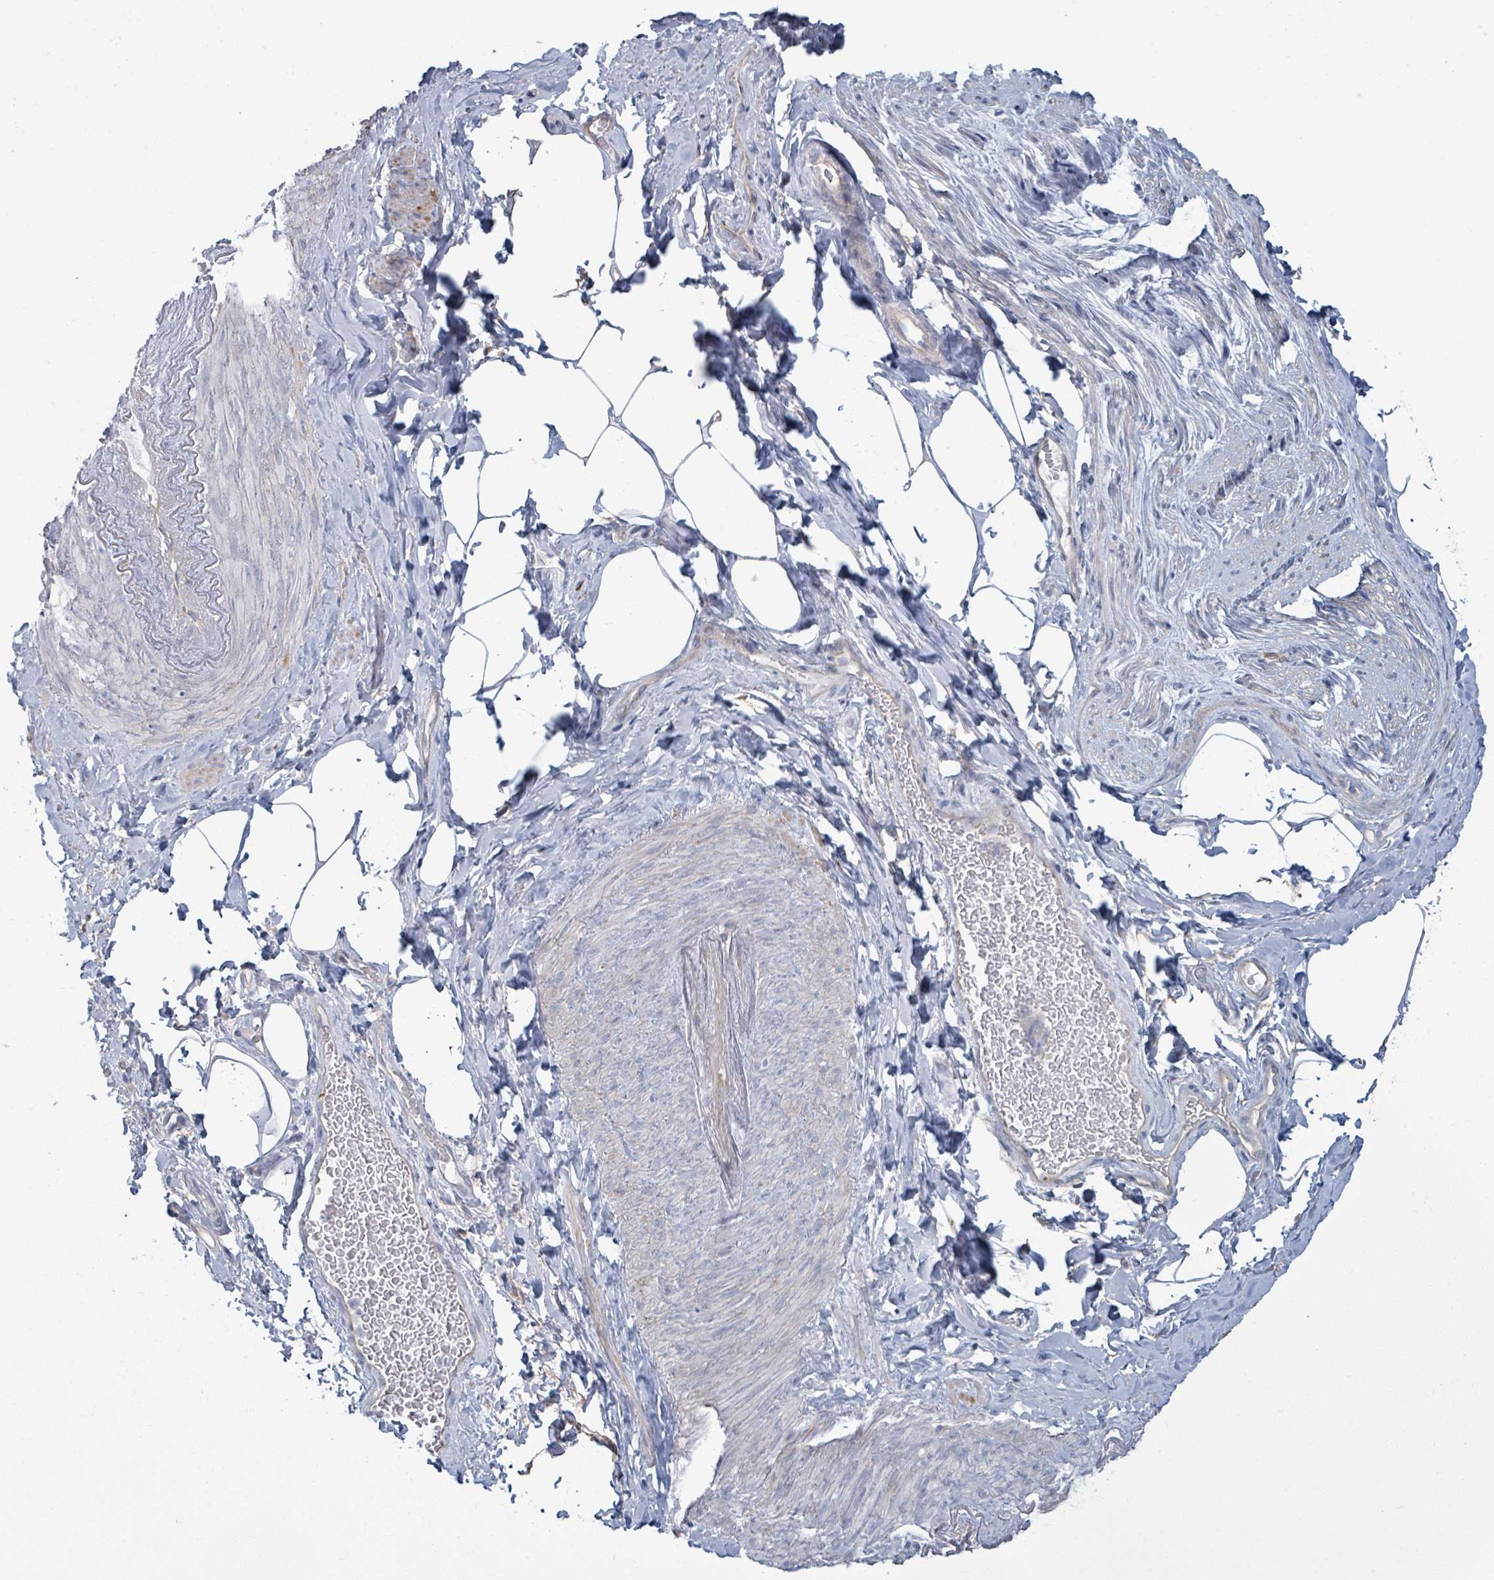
{"staining": {"intensity": "moderate", "quantity": "25%-75%", "location": "cytoplasmic/membranous"}, "tissue": "smooth muscle", "cell_type": "Smooth muscle cells", "image_type": "normal", "snomed": [{"axis": "morphology", "description": "Normal tissue, NOS"}, {"axis": "topography", "description": "Smooth muscle"}, {"axis": "topography", "description": "Peripheral nerve tissue"}], "caption": "Smooth muscle cells display medium levels of moderate cytoplasmic/membranous expression in about 25%-75% of cells in unremarkable human smooth muscle. Immunohistochemistry stains the protein in brown and the nuclei are stained blue.", "gene": "COL13A1", "patient": {"sex": "male", "age": 69}}